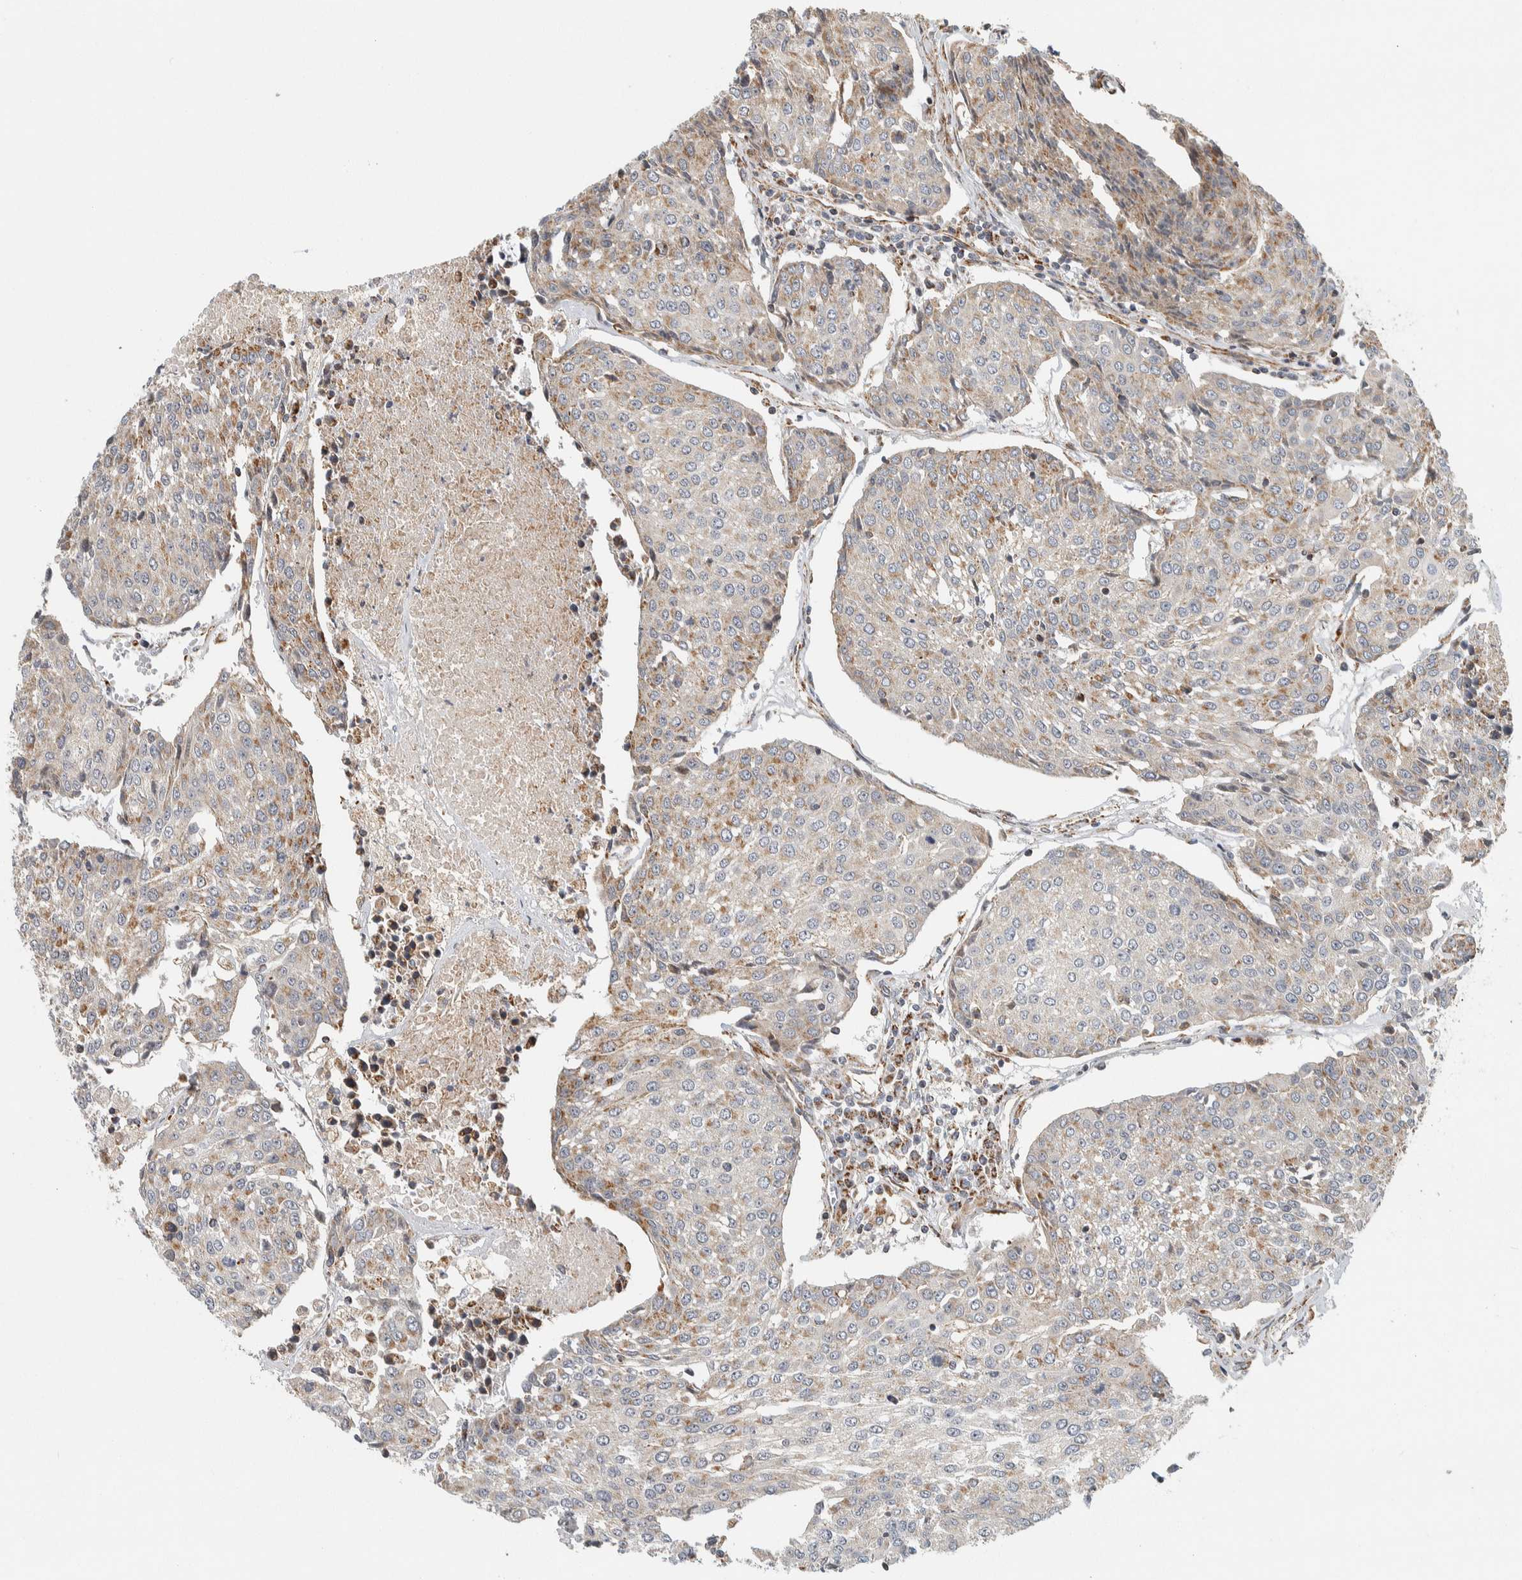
{"staining": {"intensity": "weak", "quantity": ">75%", "location": "cytoplasmic/membranous"}, "tissue": "urothelial cancer", "cell_type": "Tumor cells", "image_type": "cancer", "snomed": [{"axis": "morphology", "description": "Urothelial carcinoma, High grade"}, {"axis": "topography", "description": "Urinary bladder"}], "caption": "The photomicrograph displays a brown stain indicating the presence of a protein in the cytoplasmic/membranous of tumor cells in high-grade urothelial carcinoma.", "gene": "AFP", "patient": {"sex": "female", "age": 85}}